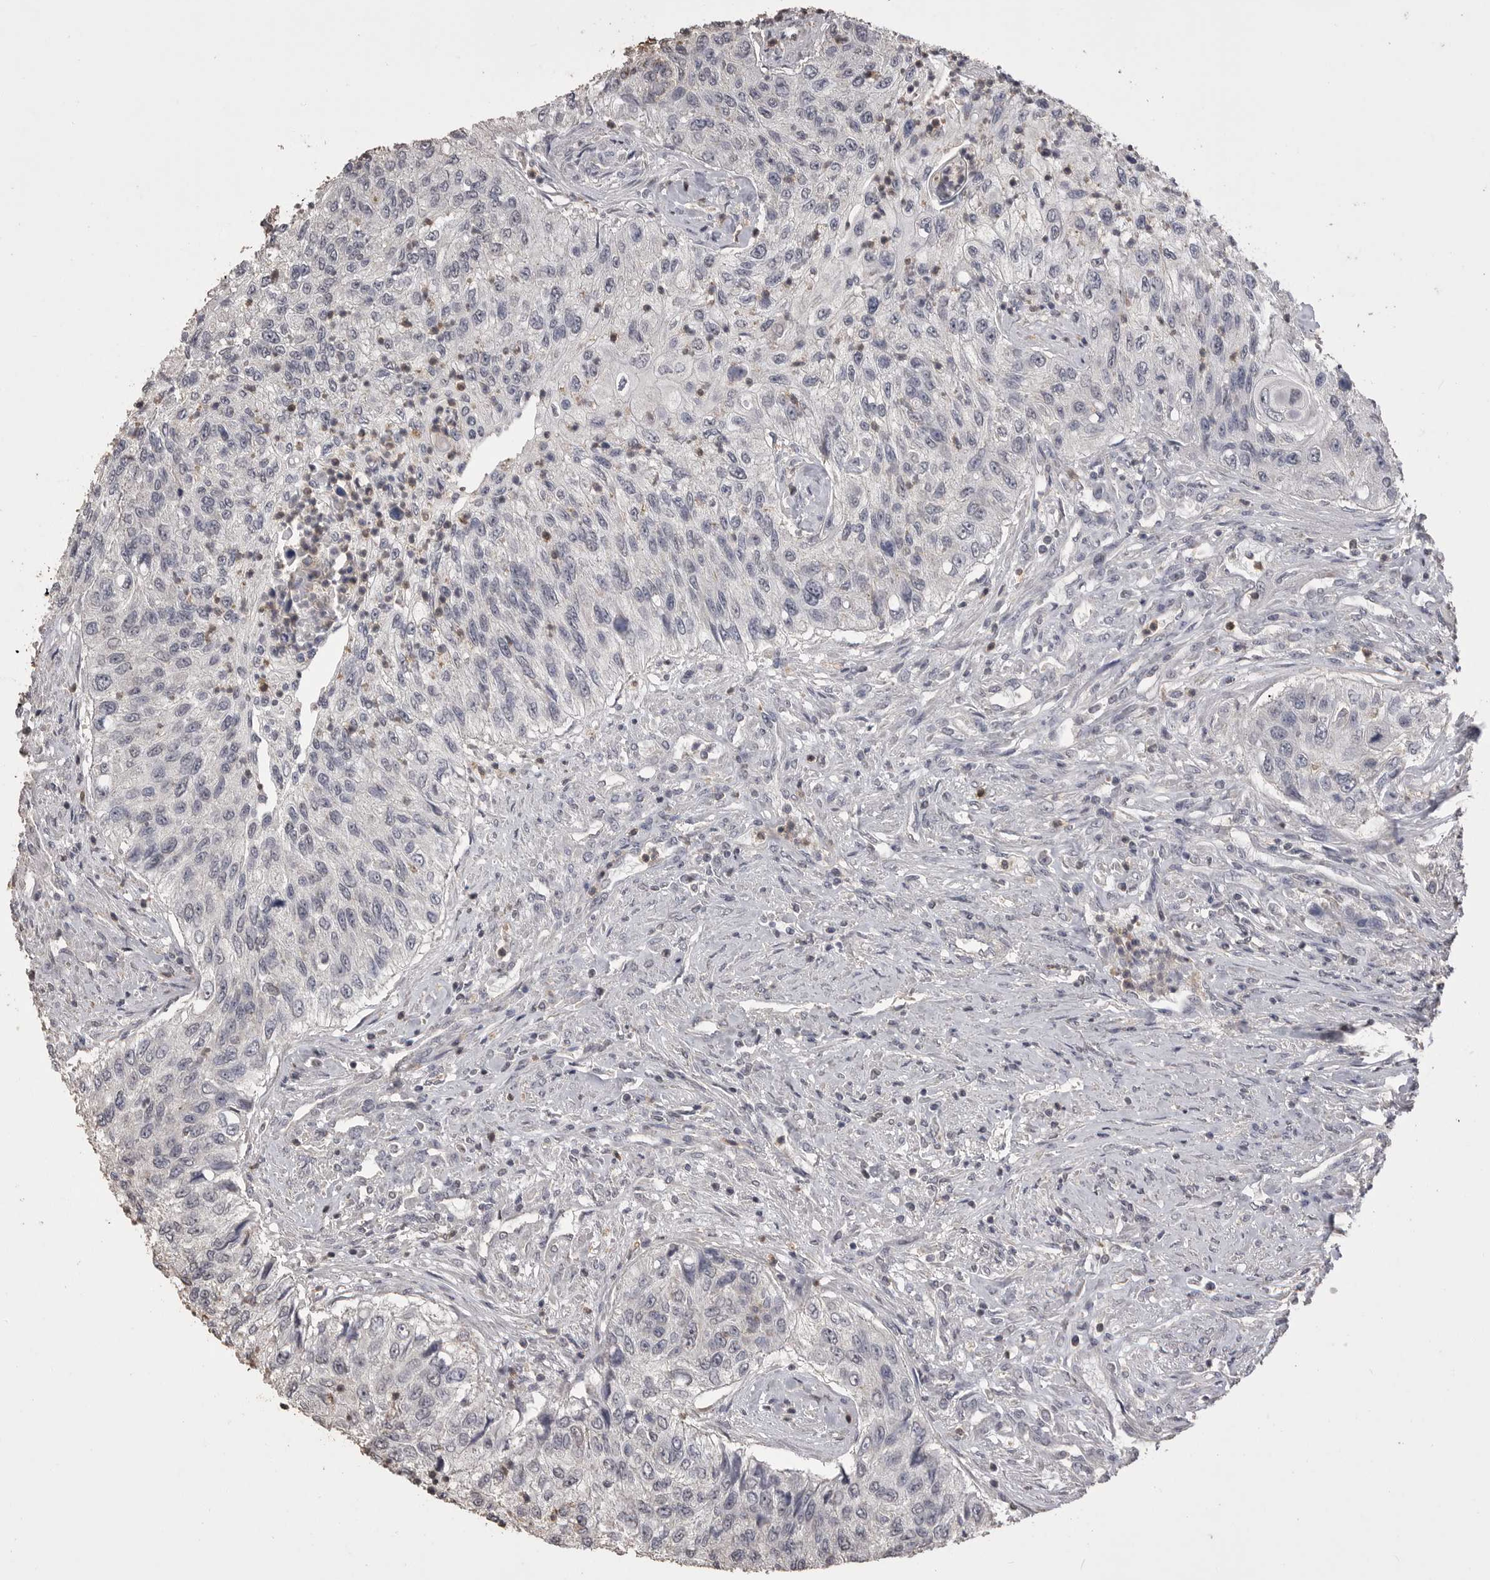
{"staining": {"intensity": "negative", "quantity": "none", "location": "none"}, "tissue": "urothelial cancer", "cell_type": "Tumor cells", "image_type": "cancer", "snomed": [{"axis": "morphology", "description": "Urothelial carcinoma, High grade"}, {"axis": "topography", "description": "Urinary bladder"}], "caption": "Immunohistochemical staining of human urothelial cancer reveals no significant staining in tumor cells. Brightfield microscopy of immunohistochemistry stained with DAB (brown) and hematoxylin (blue), captured at high magnification.", "gene": "MMP7", "patient": {"sex": "female", "age": 60}}